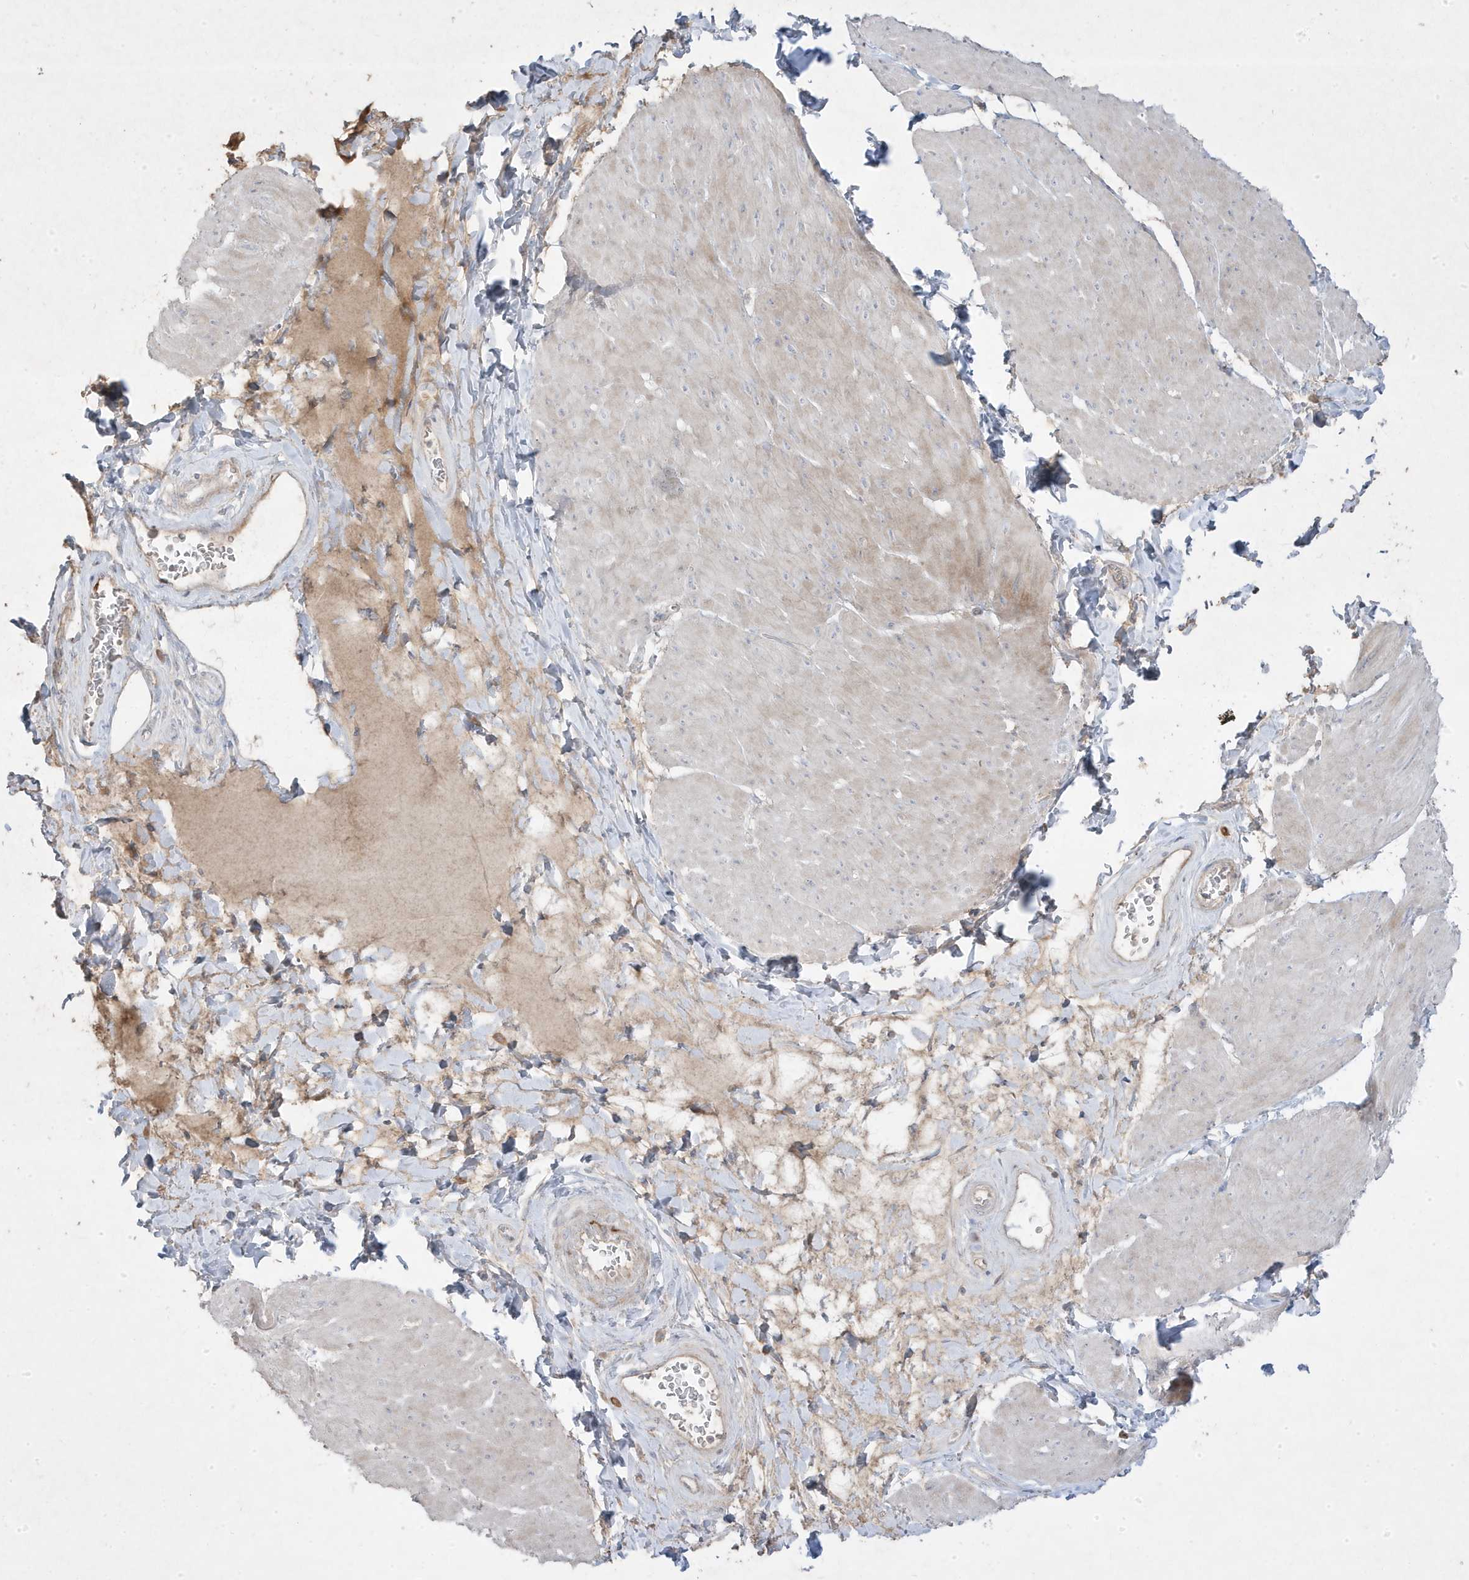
{"staining": {"intensity": "weak", "quantity": "<25%", "location": "cytoplasmic/membranous"}, "tissue": "smooth muscle", "cell_type": "Smooth muscle cells", "image_type": "normal", "snomed": [{"axis": "morphology", "description": "Urothelial carcinoma, High grade"}, {"axis": "topography", "description": "Urinary bladder"}], "caption": "The histopathology image demonstrates no significant staining in smooth muscle cells of smooth muscle. (Stains: DAB (3,3'-diaminobenzidine) immunohistochemistry with hematoxylin counter stain, Microscopy: brightfield microscopy at high magnification).", "gene": "RGL4", "patient": {"sex": "male", "age": 46}}